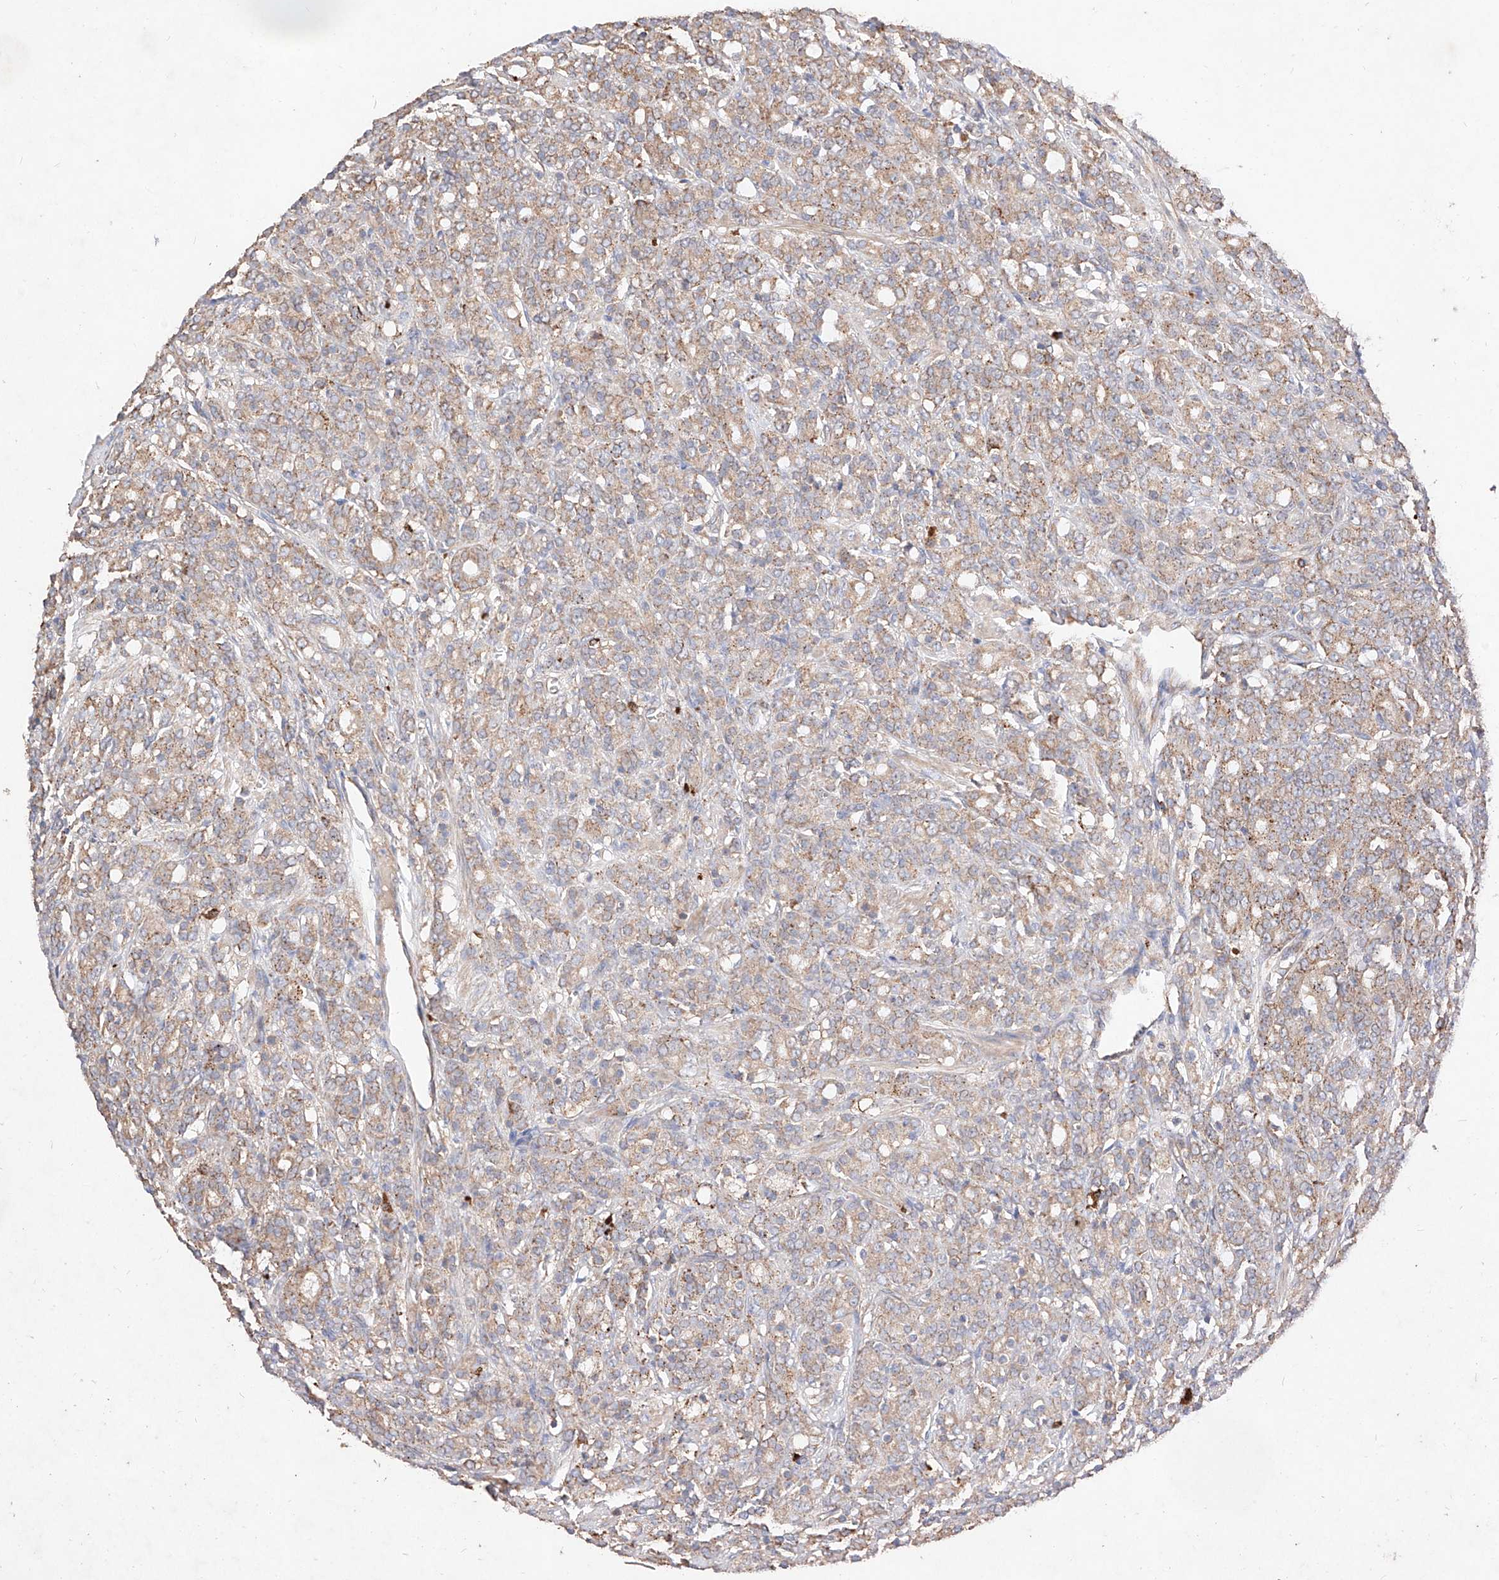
{"staining": {"intensity": "moderate", "quantity": "25%-75%", "location": "cytoplasmic/membranous"}, "tissue": "prostate cancer", "cell_type": "Tumor cells", "image_type": "cancer", "snomed": [{"axis": "morphology", "description": "Adenocarcinoma, High grade"}, {"axis": "topography", "description": "Prostate"}], "caption": "Moderate cytoplasmic/membranous staining for a protein is appreciated in approximately 25%-75% of tumor cells of prostate adenocarcinoma (high-grade) using immunohistochemistry (IHC).", "gene": "C6orf62", "patient": {"sex": "male", "age": 62}}